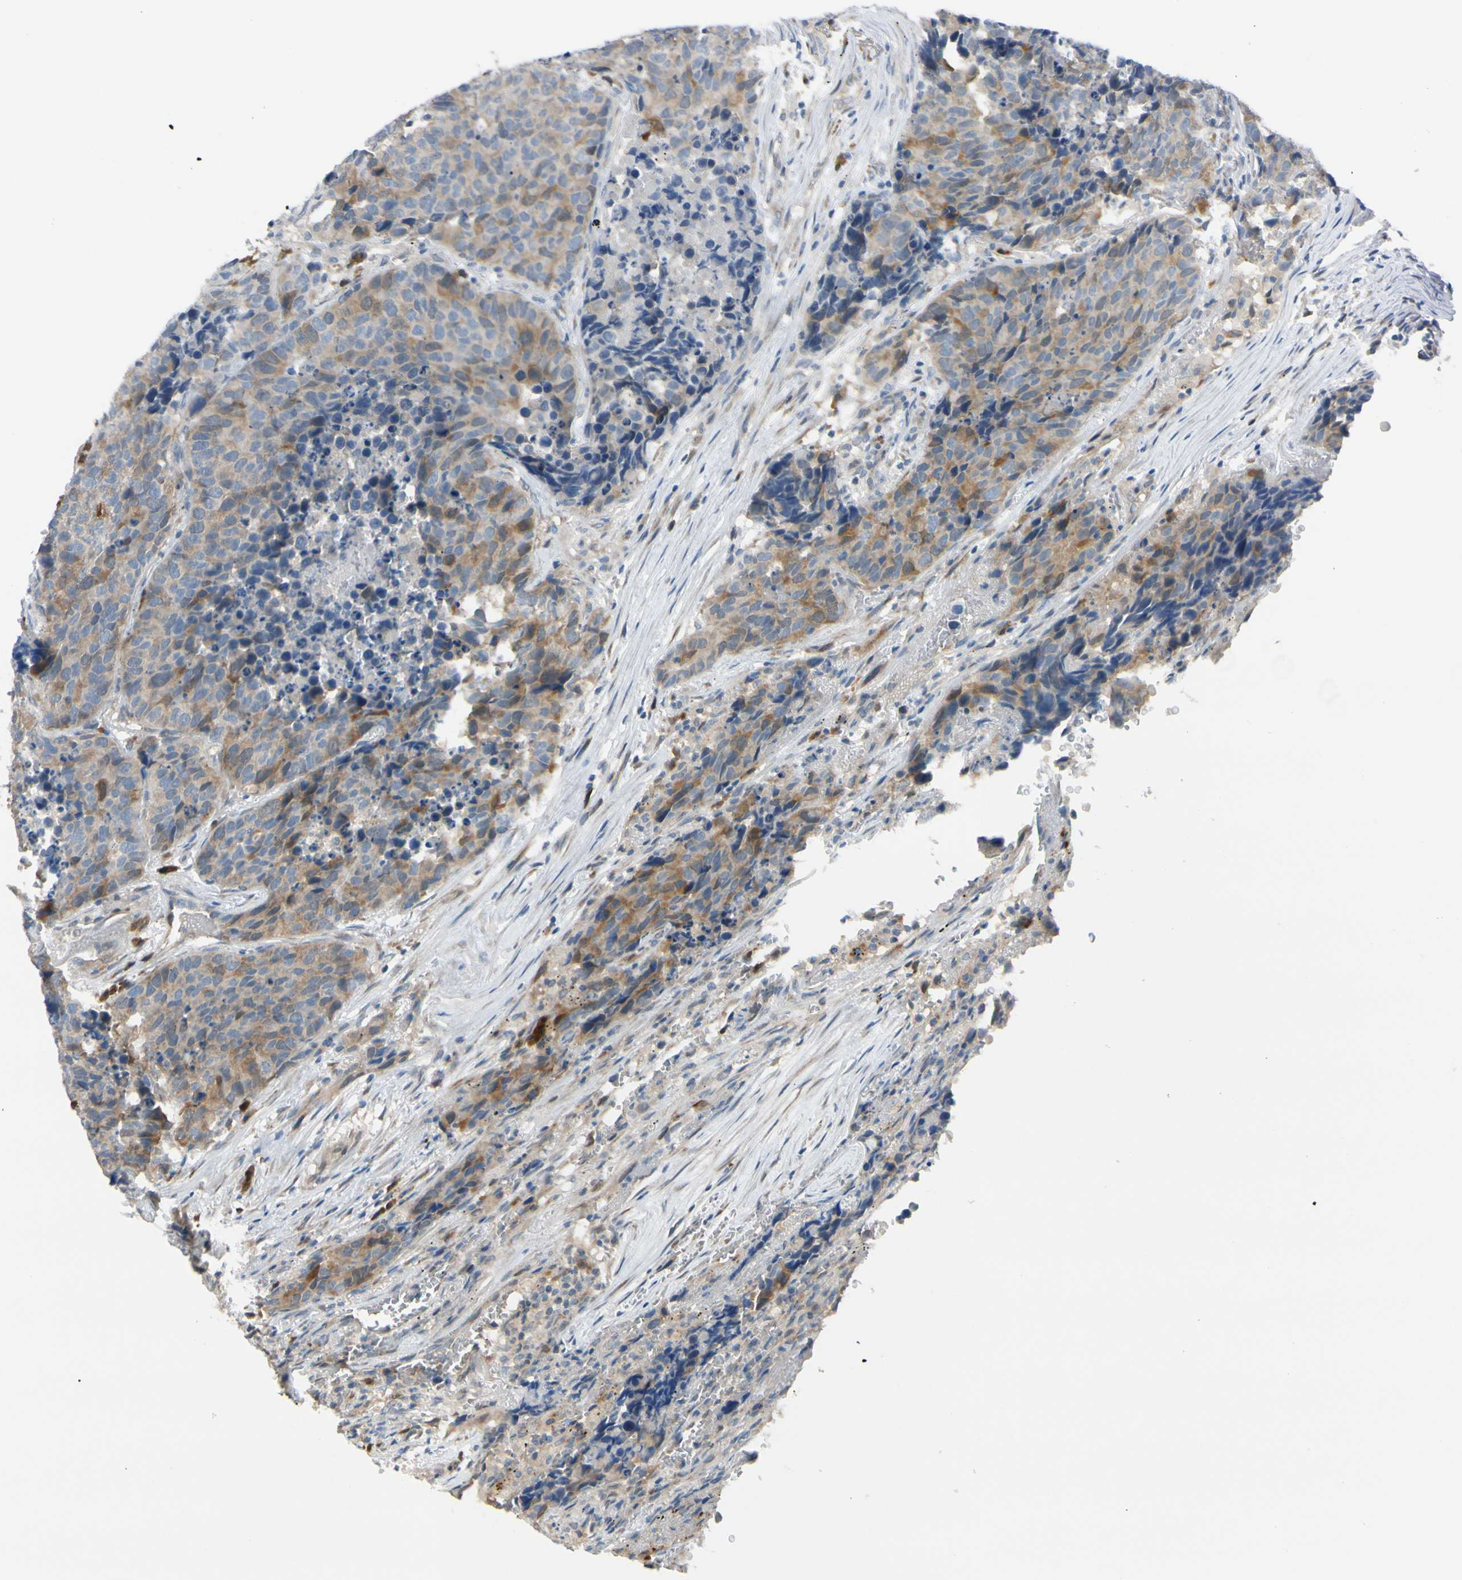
{"staining": {"intensity": "moderate", "quantity": "25%-75%", "location": "cytoplasmic/membranous"}, "tissue": "carcinoid", "cell_type": "Tumor cells", "image_type": "cancer", "snomed": [{"axis": "morphology", "description": "Carcinoid, malignant, NOS"}, {"axis": "topography", "description": "Lung"}], "caption": "Protein staining by IHC demonstrates moderate cytoplasmic/membranous positivity in approximately 25%-75% of tumor cells in carcinoid. The staining was performed using DAB to visualize the protein expression in brown, while the nuclei were stained in blue with hematoxylin (Magnification: 20x).", "gene": "PTTG1", "patient": {"sex": "male", "age": 60}}